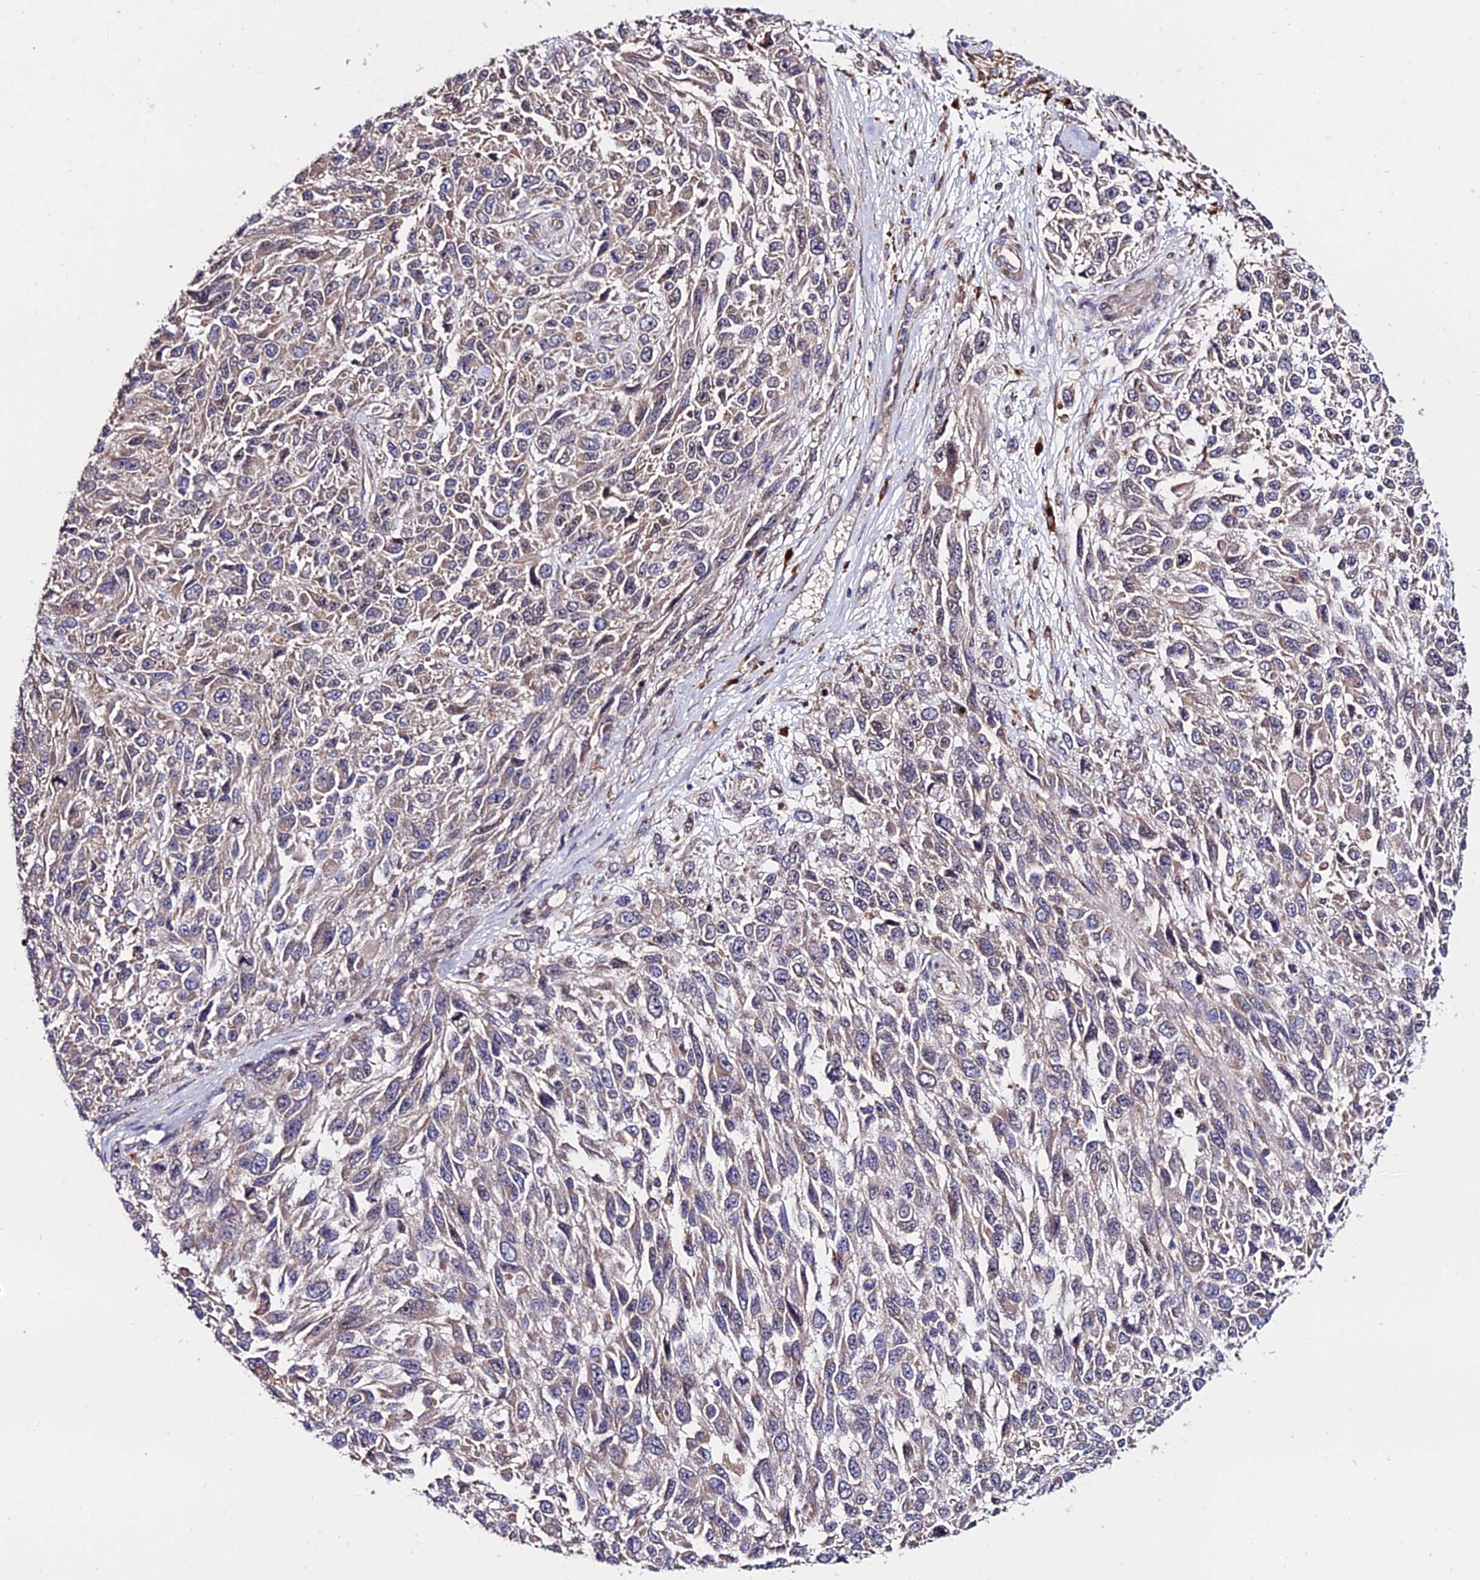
{"staining": {"intensity": "weak", "quantity": "25%-75%", "location": "cytoplasmic/membranous"}, "tissue": "melanoma", "cell_type": "Tumor cells", "image_type": "cancer", "snomed": [{"axis": "morphology", "description": "Malignant melanoma, NOS"}, {"axis": "topography", "description": "Skin"}], "caption": "Immunohistochemical staining of human melanoma displays weak cytoplasmic/membranous protein positivity in approximately 25%-75% of tumor cells. (DAB (3,3'-diaminobenzidine) IHC with brightfield microscopy, high magnification).", "gene": "CDC37L1", "patient": {"sex": "female", "age": 96}}